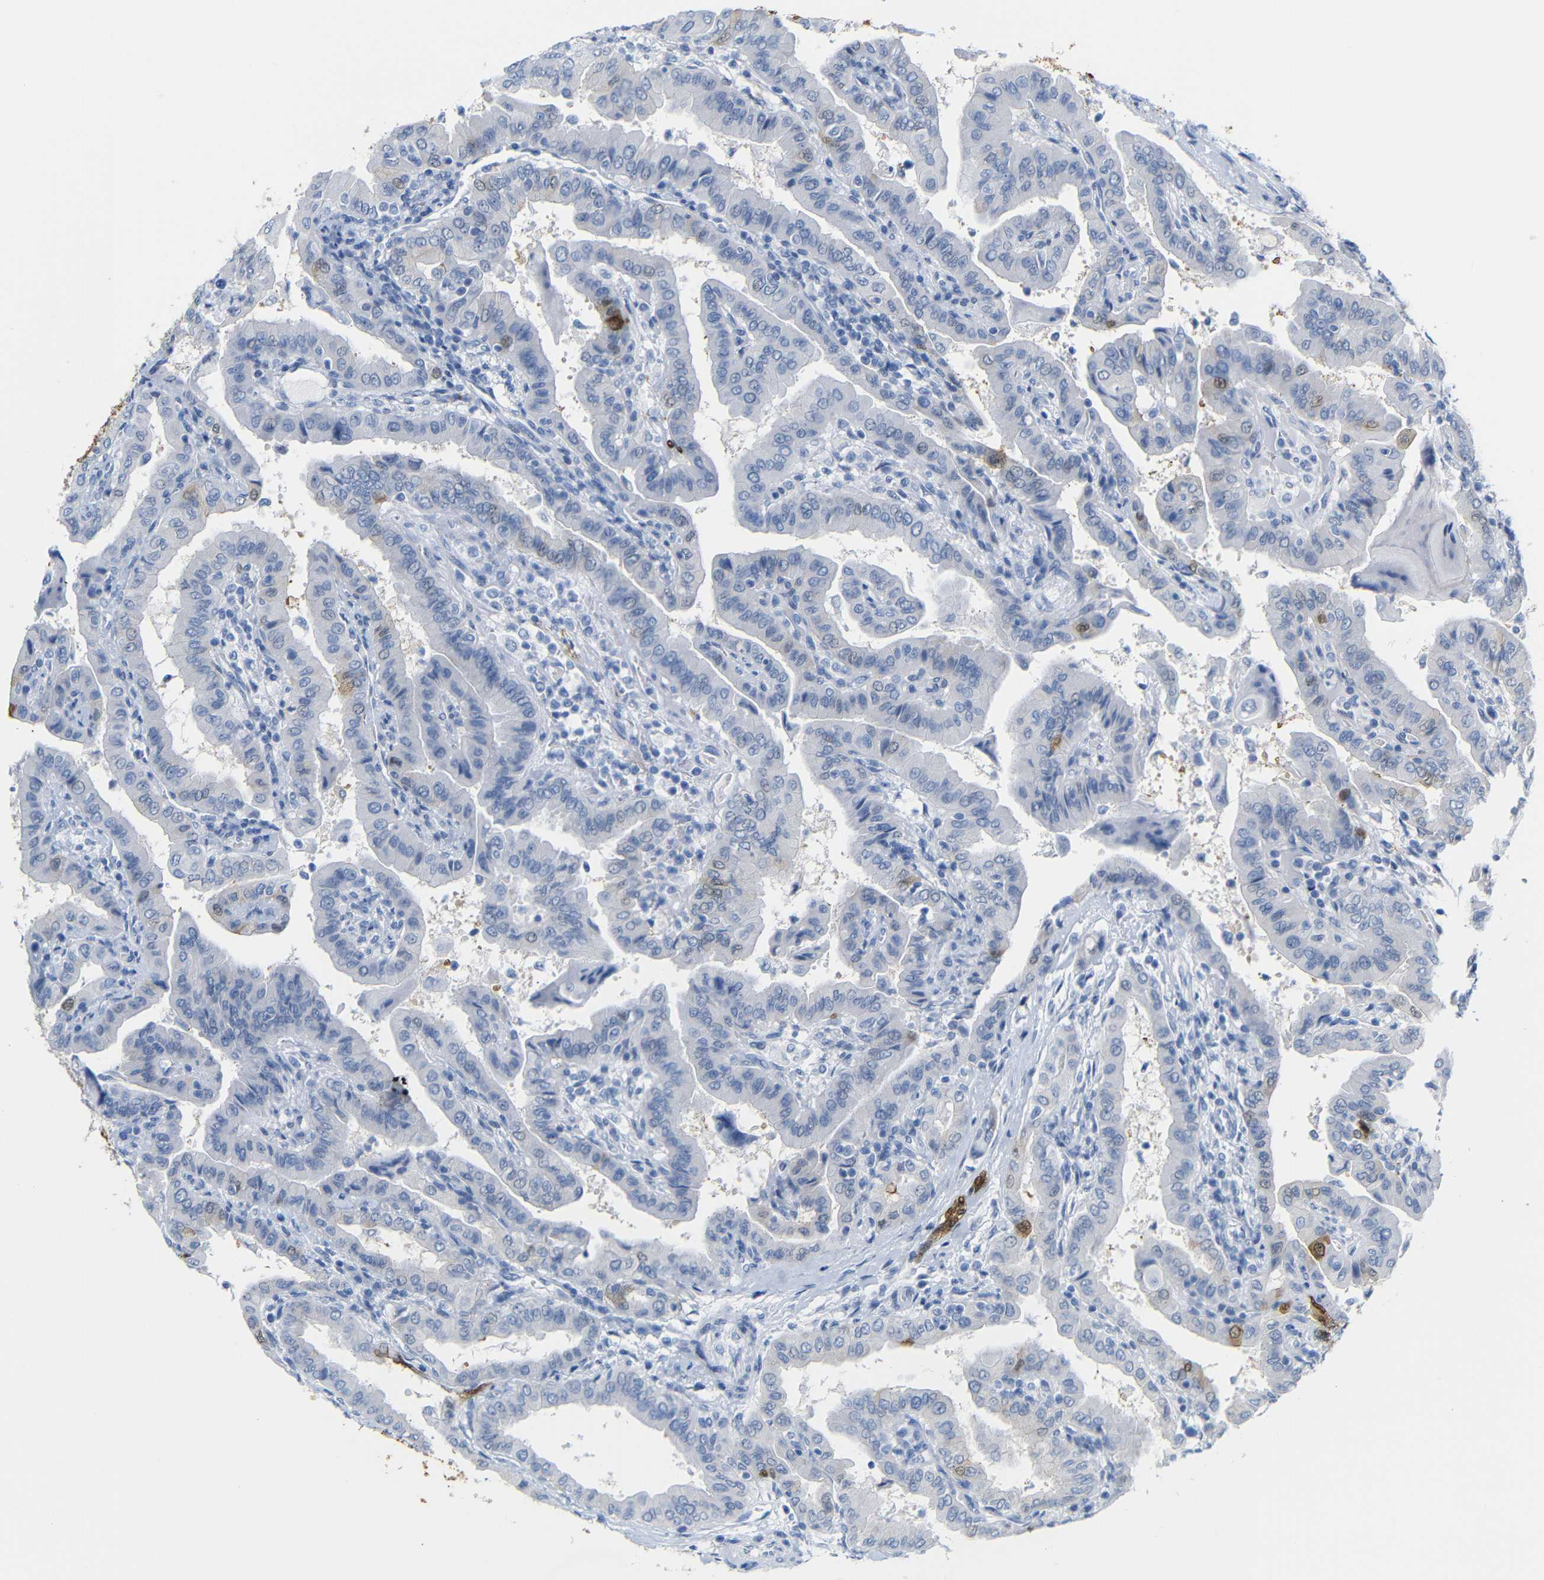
{"staining": {"intensity": "moderate", "quantity": "<25%", "location": "cytoplasmic/membranous,nuclear"}, "tissue": "thyroid cancer", "cell_type": "Tumor cells", "image_type": "cancer", "snomed": [{"axis": "morphology", "description": "Papillary adenocarcinoma, NOS"}, {"axis": "topography", "description": "Thyroid gland"}], "caption": "Brown immunohistochemical staining in thyroid papillary adenocarcinoma shows moderate cytoplasmic/membranous and nuclear expression in about <25% of tumor cells.", "gene": "MT1A", "patient": {"sex": "male", "age": 33}}